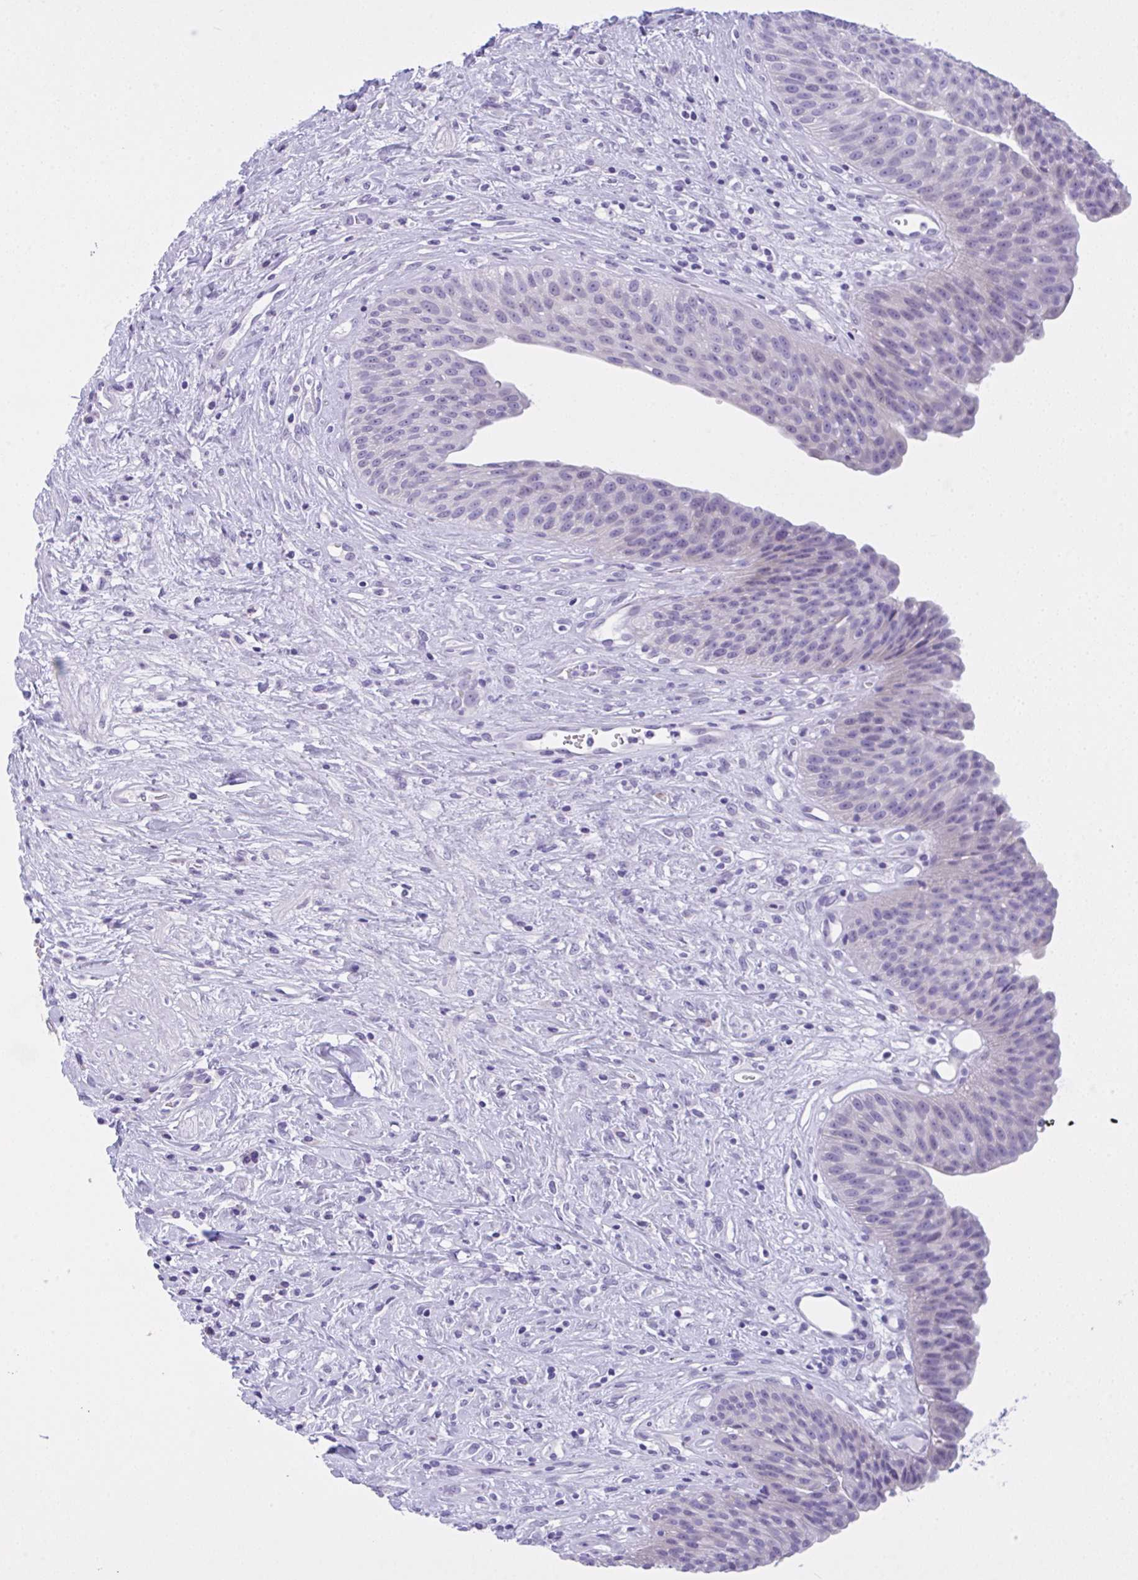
{"staining": {"intensity": "negative", "quantity": "none", "location": "none"}, "tissue": "urinary bladder", "cell_type": "Urothelial cells", "image_type": "normal", "snomed": [{"axis": "morphology", "description": "Normal tissue, NOS"}, {"axis": "topography", "description": "Urinary bladder"}], "caption": "DAB immunohistochemical staining of unremarkable human urinary bladder exhibits no significant positivity in urothelial cells. Nuclei are stained in blue.", "gene": "YBX2", "patient": {"sex": "female", "age": 56}}